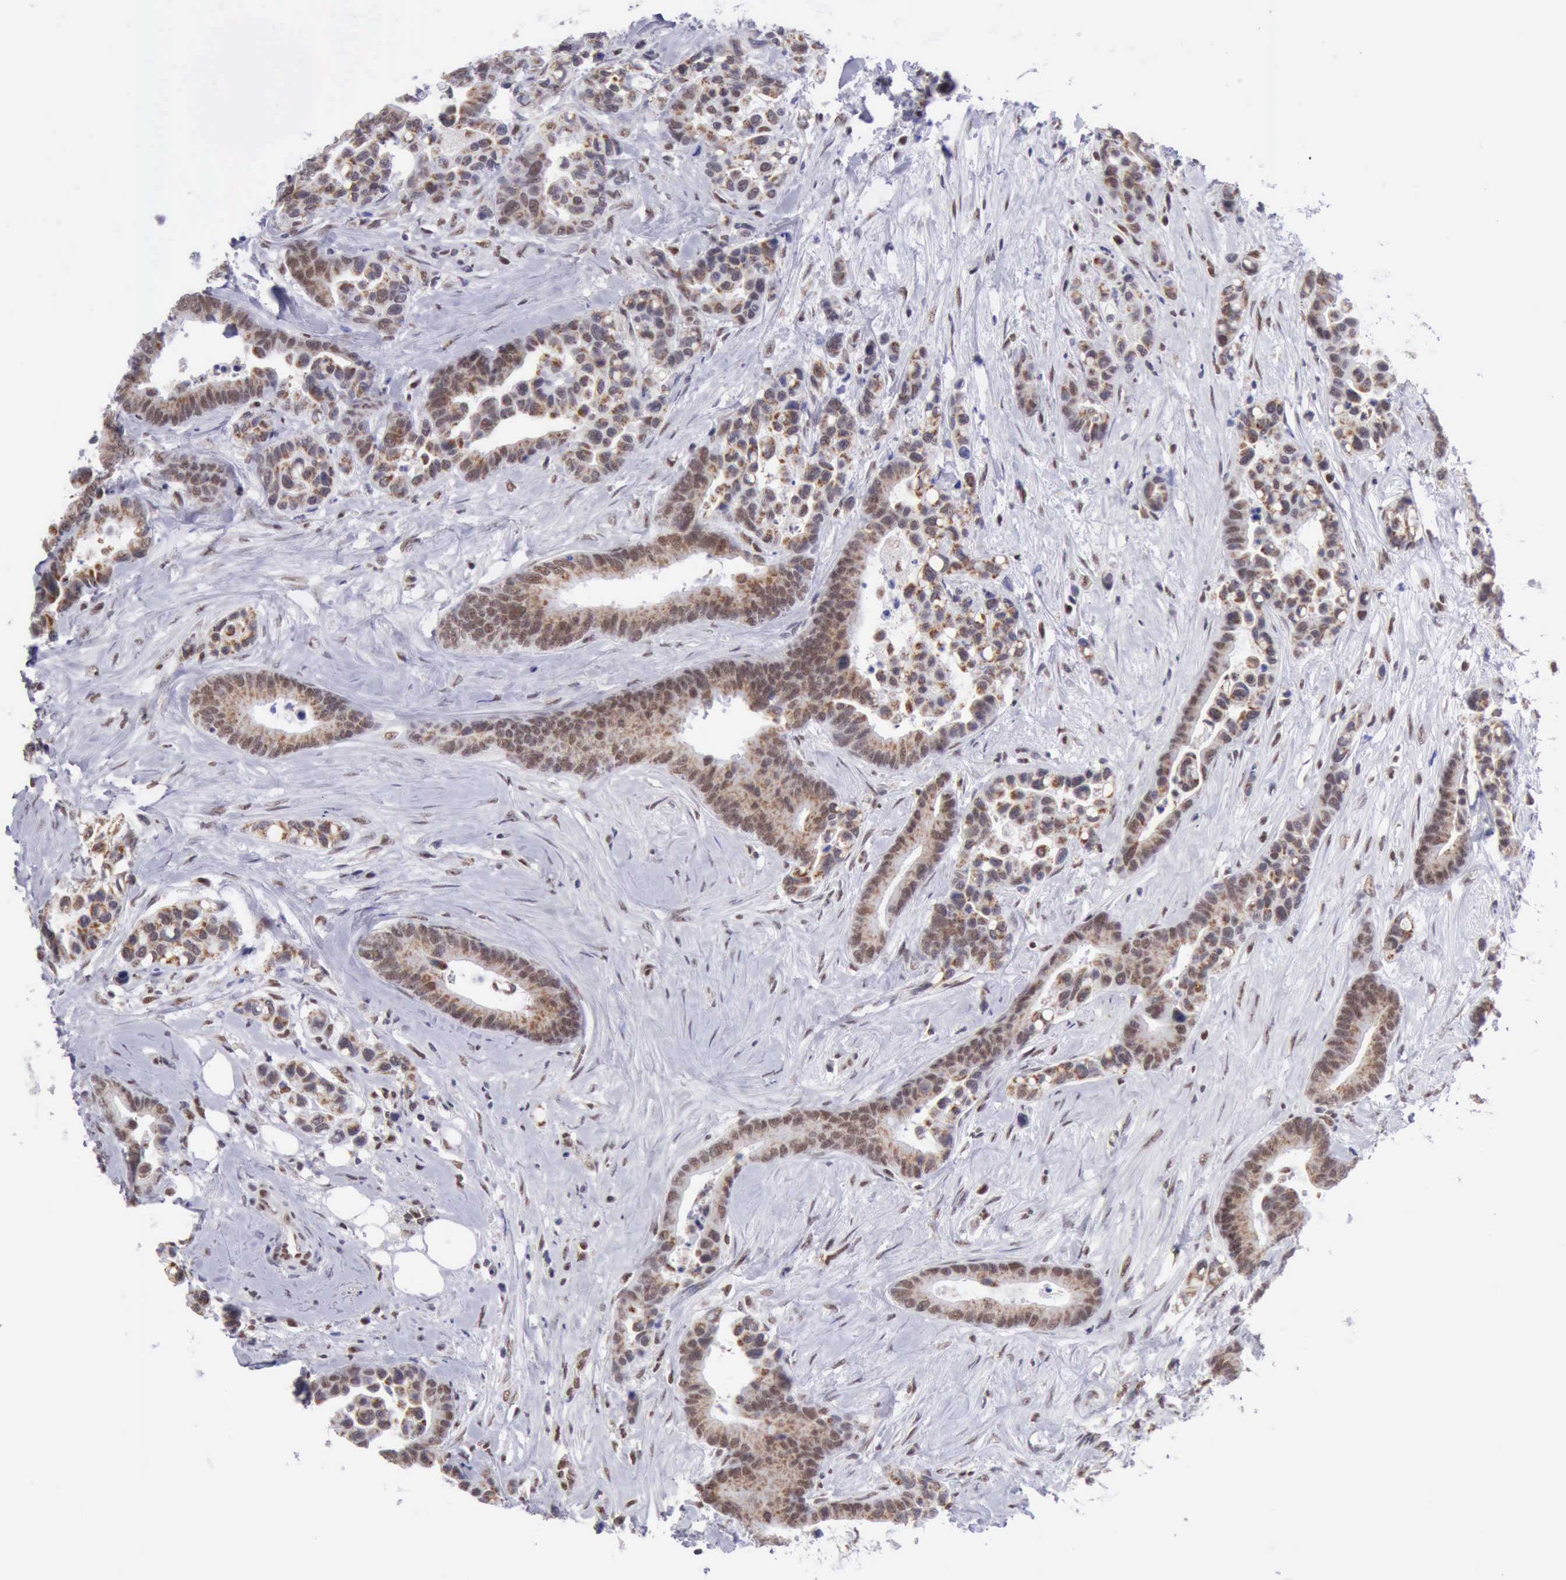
{"staining": {"intensity": "weak", "quantity": ">75%", "location": "nuclear"}, "tissue": "colorectal cancer", "cell_type": "Tumor cells", "image_type": "cancer", "snomed": [{"axis": "morphology", "description": "Adenocarcinoma, NOS"}, {"axis": "topography", "description": "Colon"}], "caption": "Colorectal adenocarcinoma stained with IHC displays weak nuclear expression in about >75% of tumor cells. (DAB (3,3'-diaminobenzidine) = brown stain, brightfield microscopy at high magnification).", "gene": "ERCC4", "patient": {"sex": "male", "age": 82}}